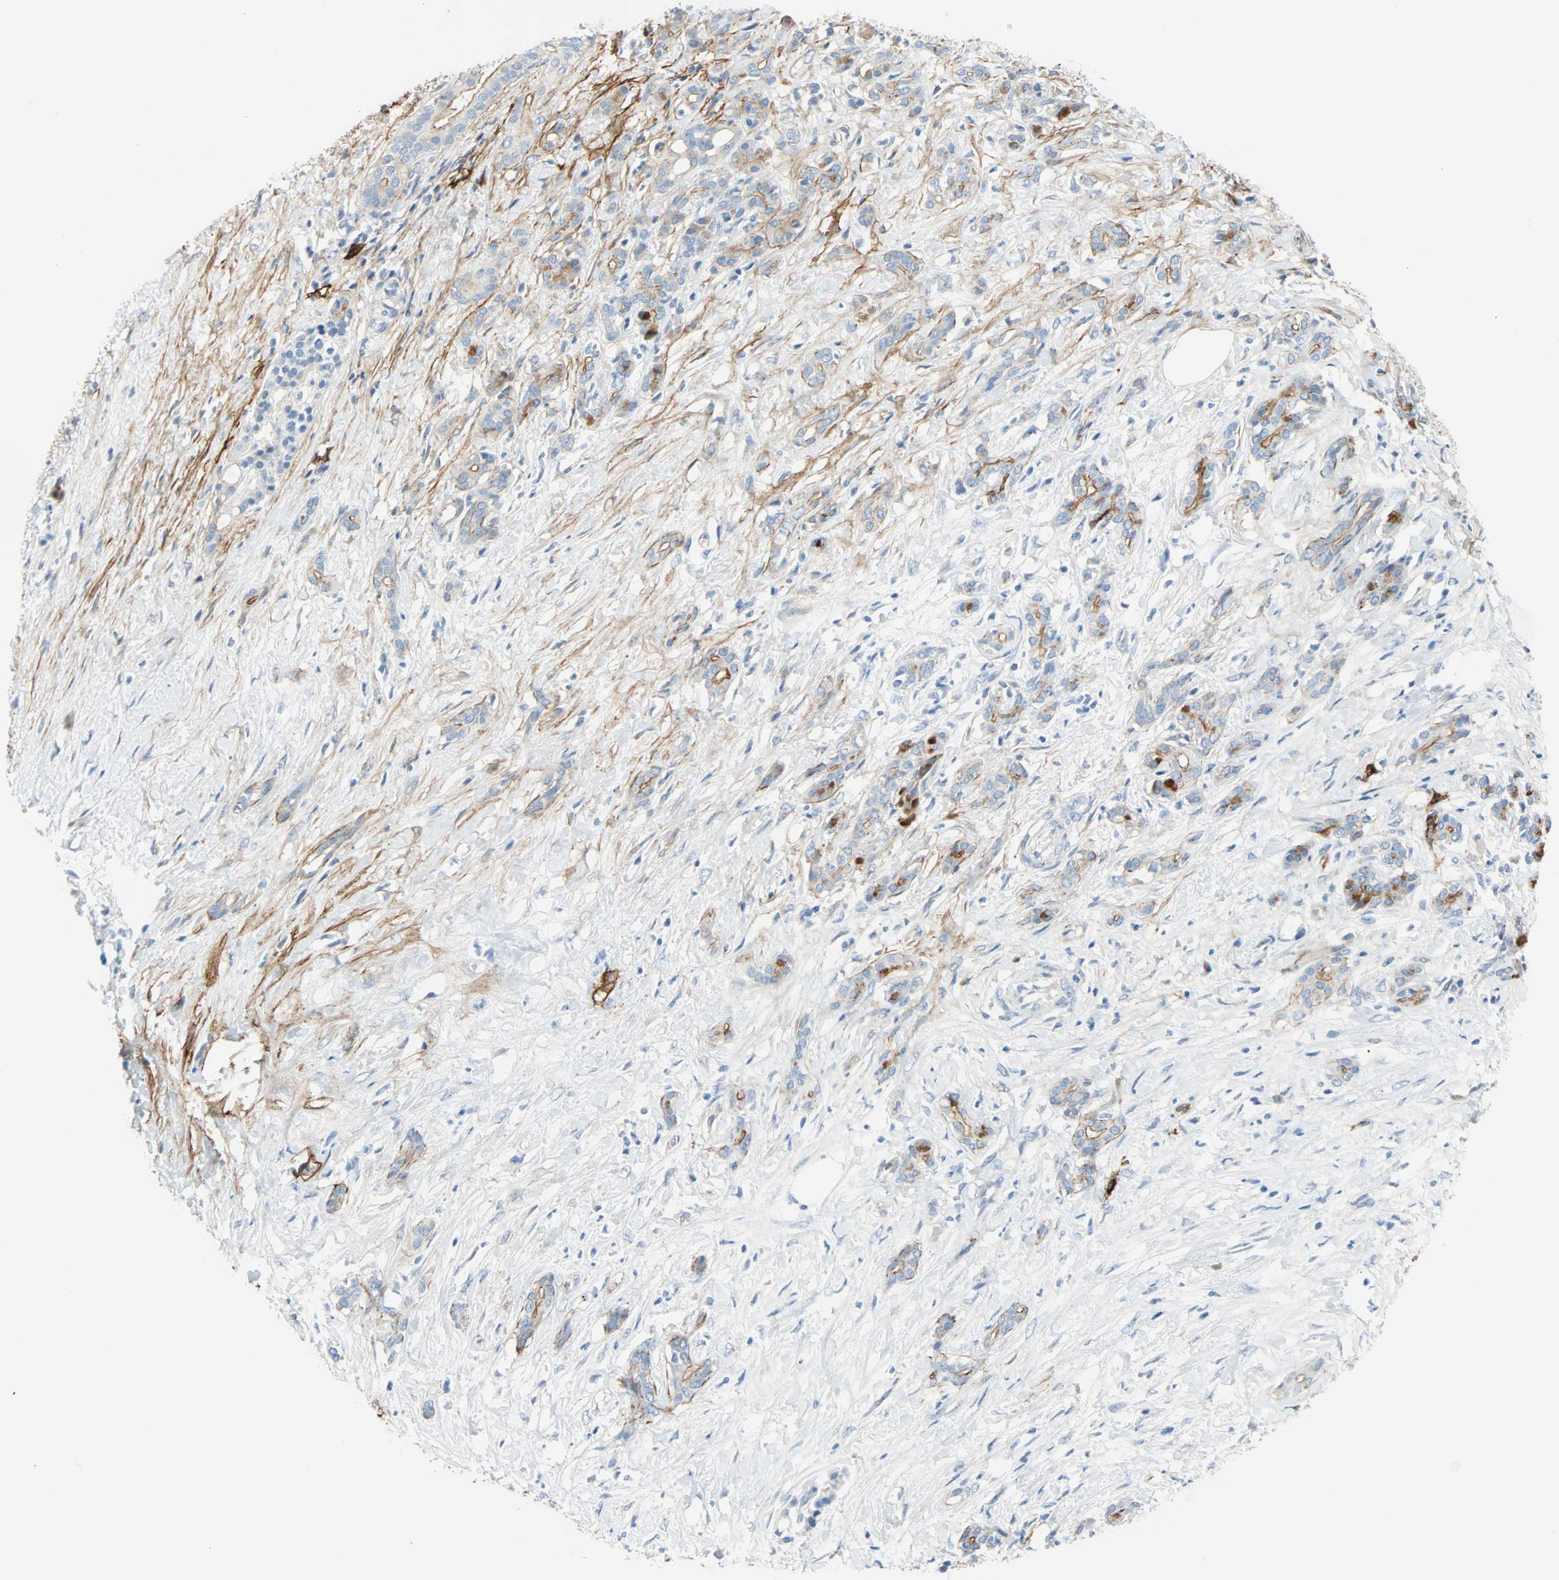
{"staining": {"intensity": "negative", "quantity": "none", "location": "none"}, "tissue": "pancreatic cancer", "cell_type": "Tumor cells", "image_type": "cancer", "snomed": [{"axis": "morphology", "description": "Adenocarcinoma, NOS"}, {"axis": "topography", "description": "Pancreas"}], "caption": "Pancreatic cancer (adenocarcinoma) stained for a protein using immunohistochemistry demonstrates no staining tumor cells.", "gene": "PDPN", "patient": {"sex": "male", "age": 41}}